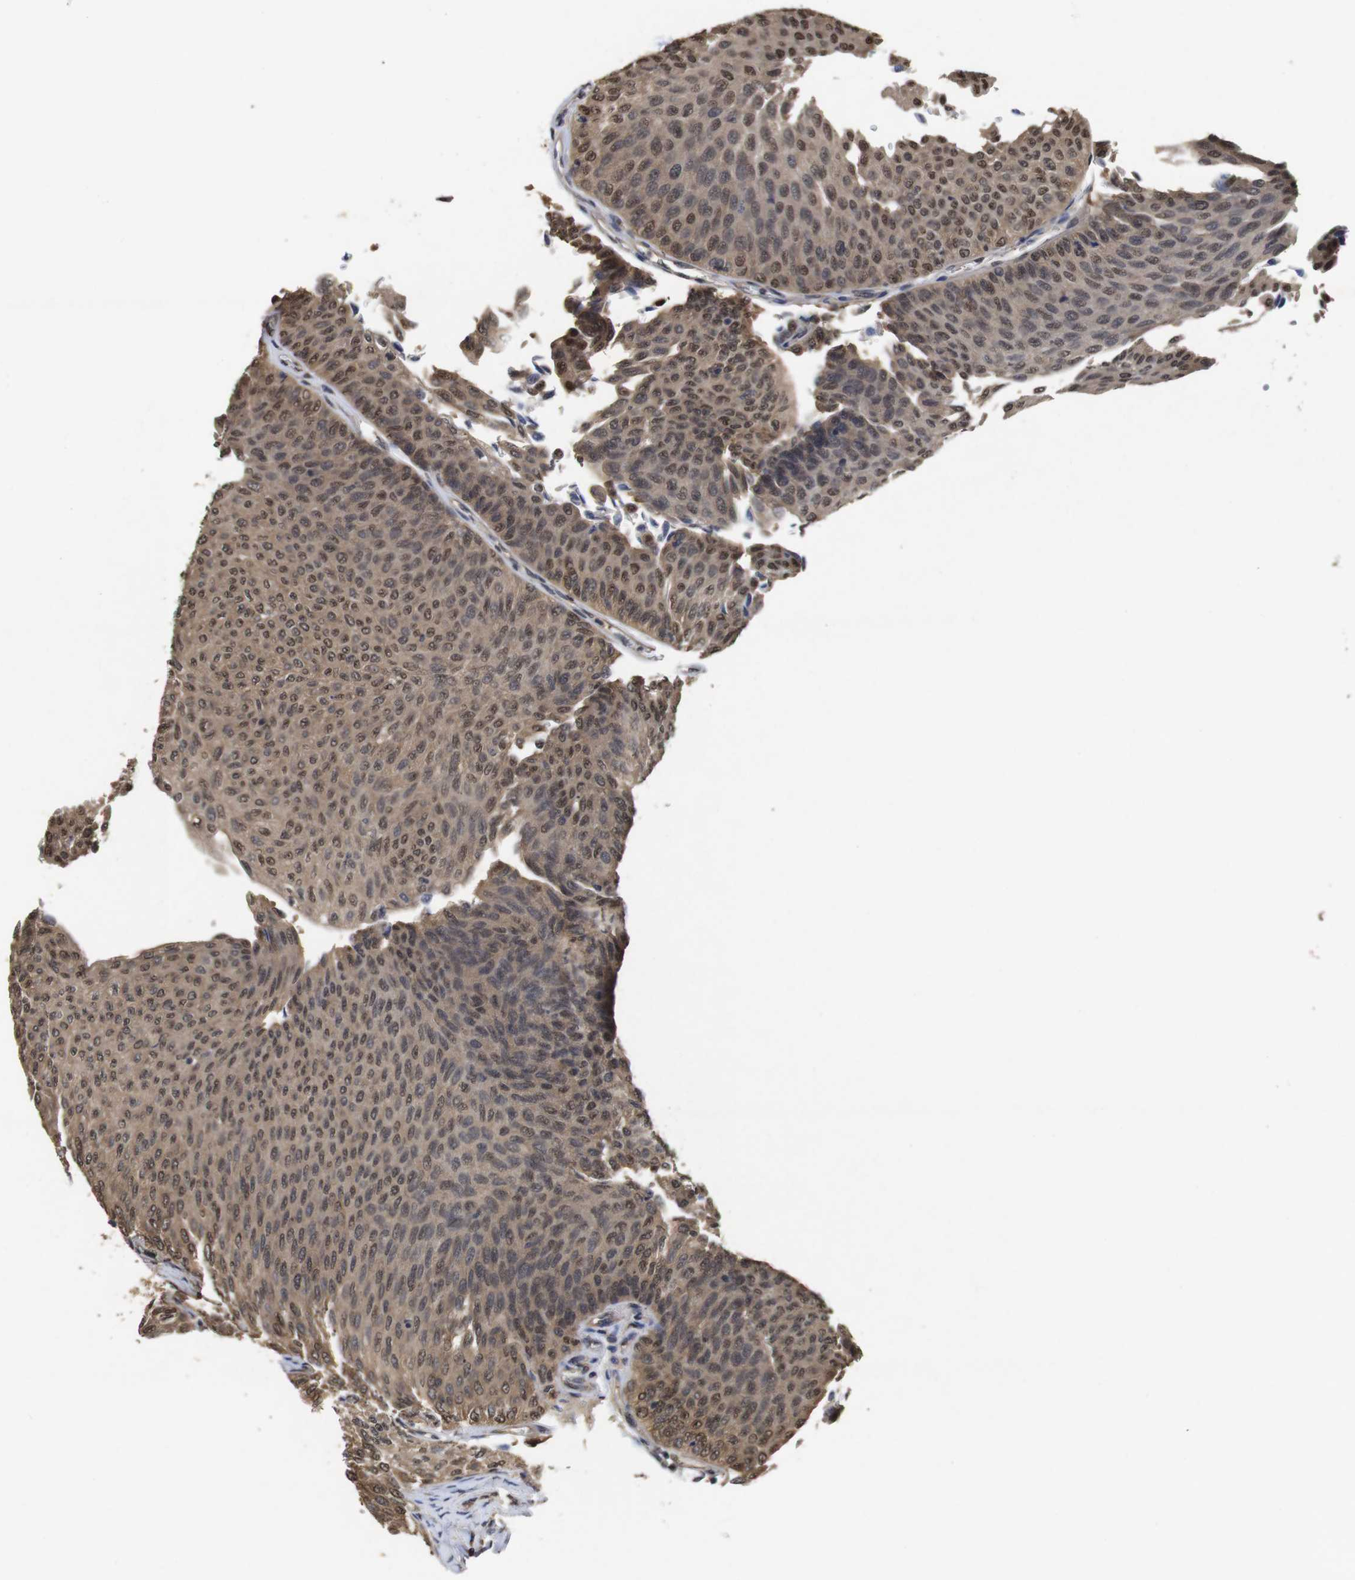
{"staining": {"intensity": "moderate", "quantity": ">75%", "location": "cytoplasmic/membranous,nuclear"}, "tissue": "urothelial cancer", "cell_type": "Tumor cells", "image_type": "cancer", "snomed": [{"axis": "morphology", "description": "Urothelial carcinoma, Low grade"}, {"axis": "topography", "description": "Urinary bladder"}], "caption": "The immunohistochemical stain labels moderate cytoplasmic/membranous and nuclear positivity in tumor cells of urothelial cancer tissue. The protein is shown in brown color, while the nuclei are stained blue.", "gene": "SUMO3", "patient": {"sex": "male", "age": 78}}